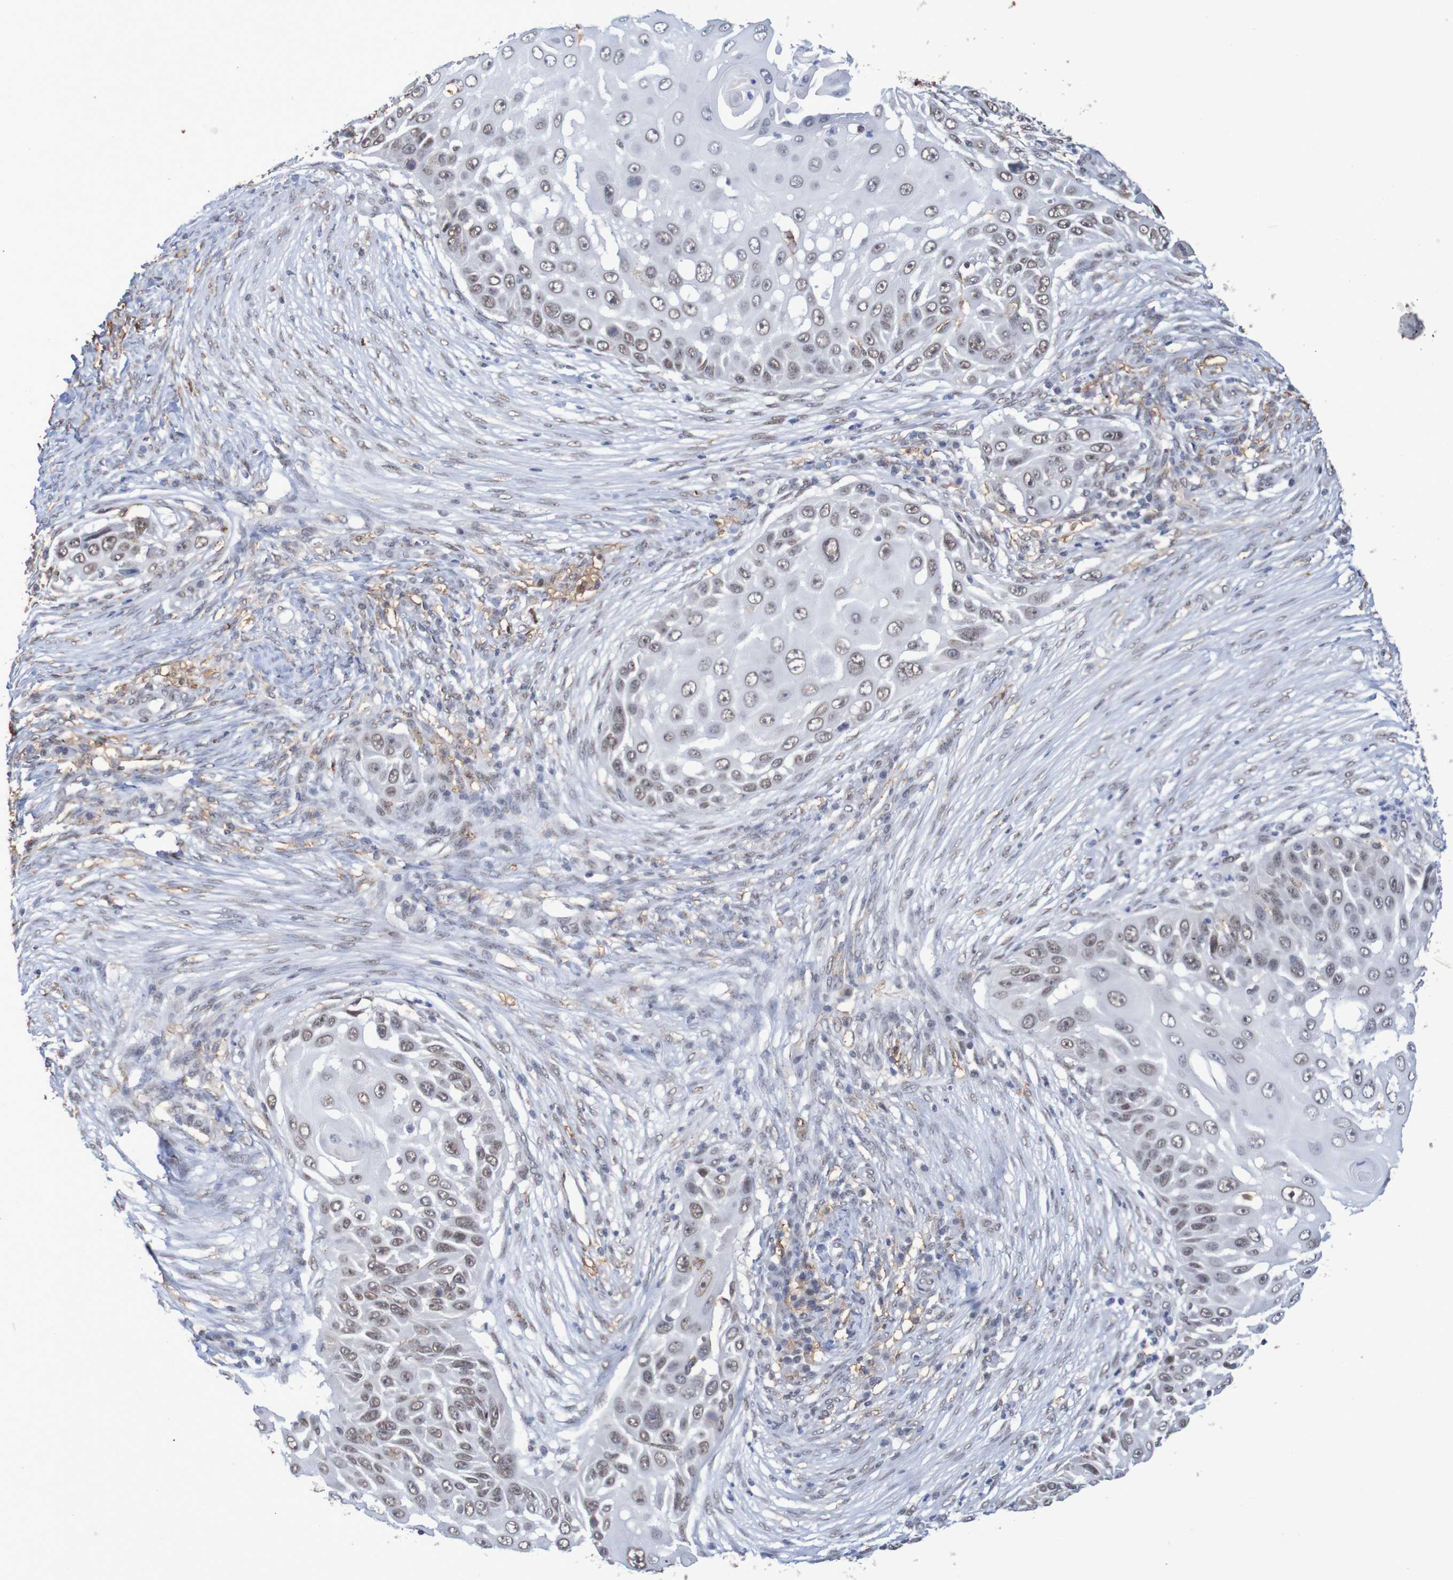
{"staining": {"intensity": "weak", "quantity": ">75%", "location": "nuclear"}, "tissue": "skin cancer", "cell_type": "Tumor cells", "image_type": "cancer", "snomed": [{"axis": "morphology", "description": "Squamous cell carcinoma, NOS"}, {"axis": "topography", "description": "Skin"}], "caption": "Skin cancer (squamous cell carcinoma) stained with a protein marker reveals weak staining in tumor cells.", "gene": "MRTFB", "patient": {"sex": "female", "age": 44}}